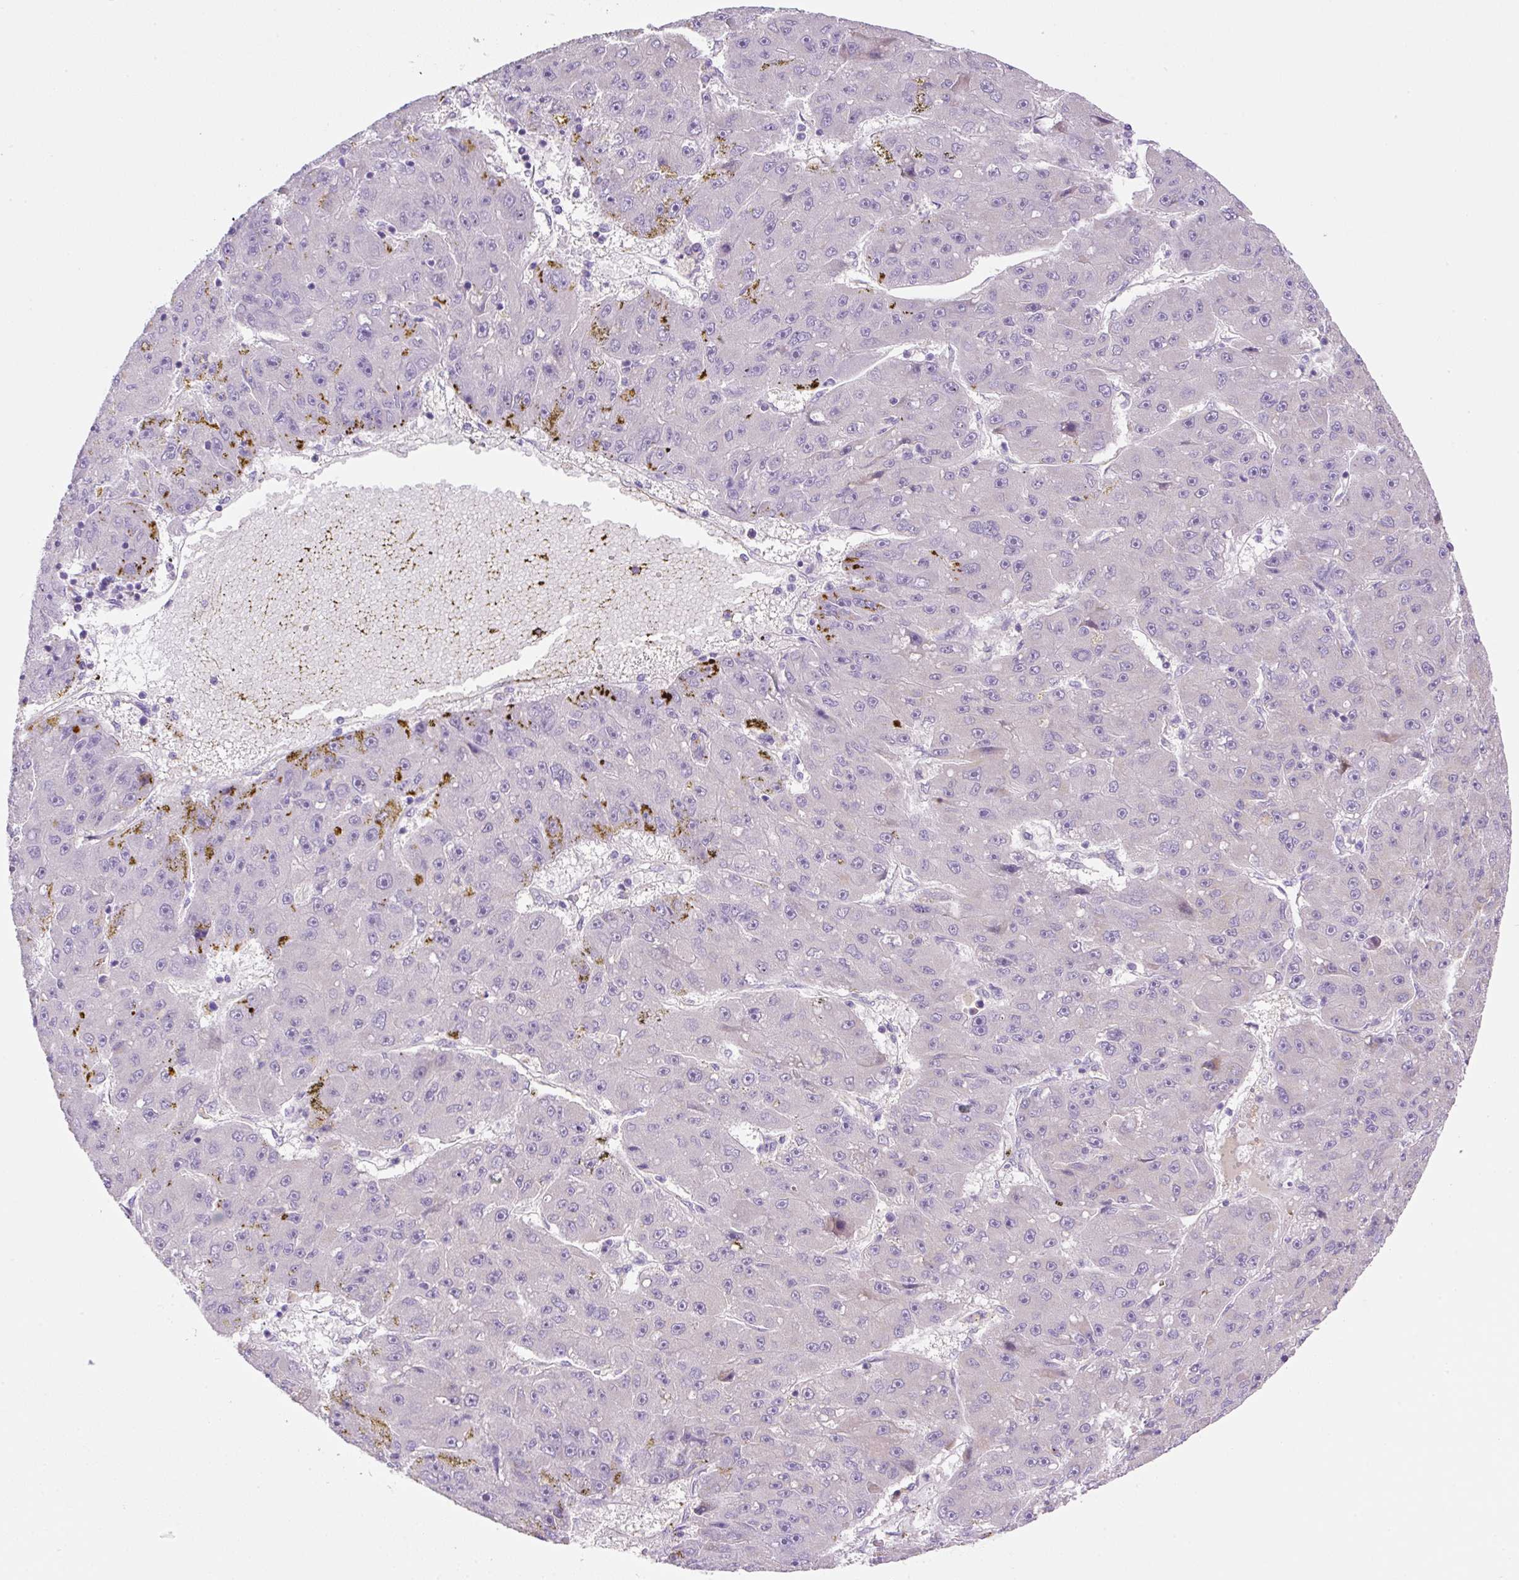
{"staining": {"intensity": "negative", "quantity": "none", "location": "none"}, "tissue": "liver cancer", "cell_type": "Tumor cells", "image_type": "cancer", "snomed": [{"axis": "morphology", "description": "Carcinoma, Hepatocellular, NOS"}, {"axis": "topography", "description": "Liver"}], "caption": "Tumor cells are negative for protein expression in human hepatocellular carcinoma (liver).", "gene": "NDST3", "patient": {"sex": "male", "age": 67}}